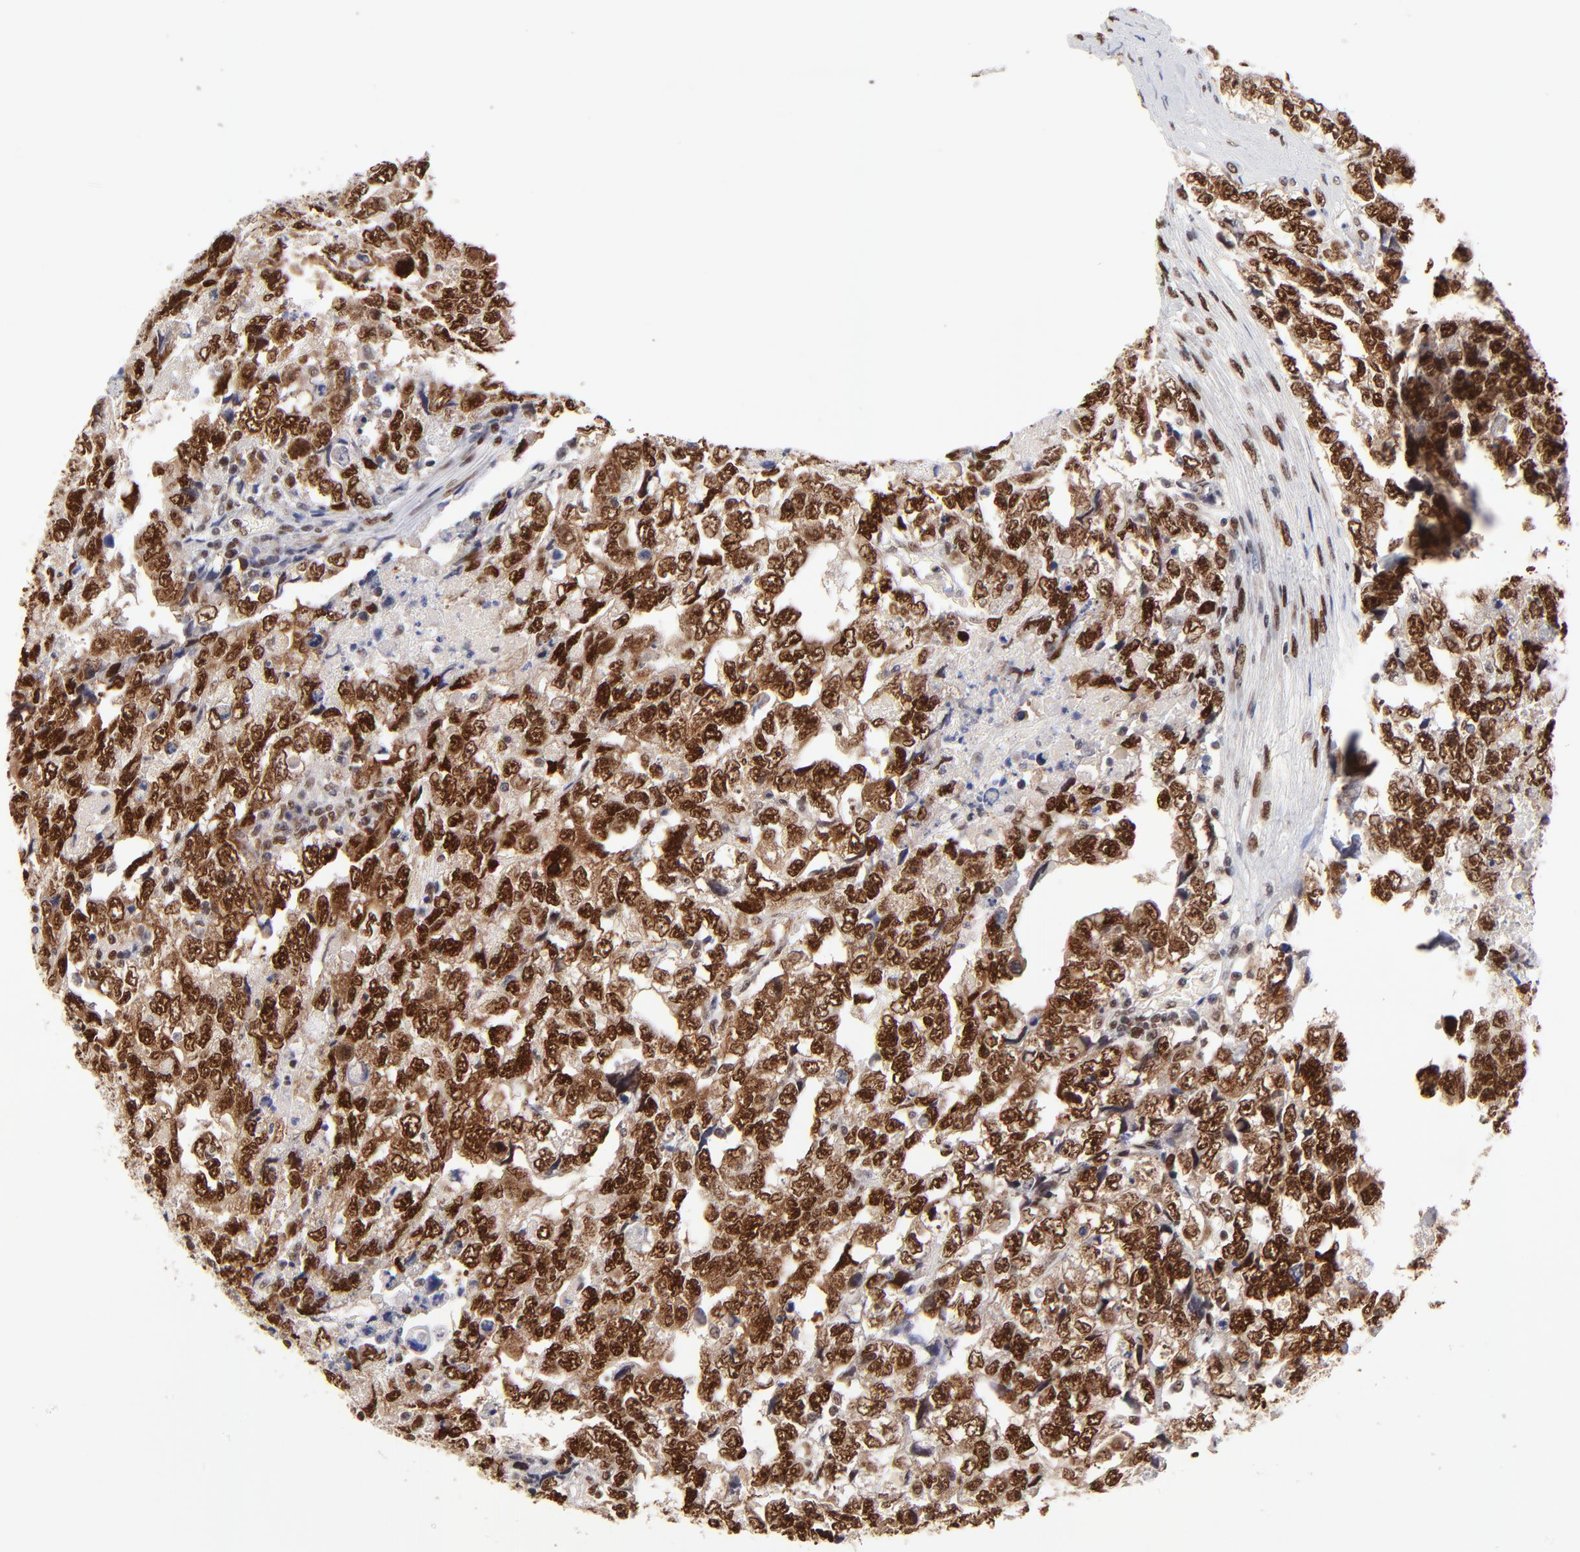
{"staining": {"intensity": "strong", "quantity": ">75%", "location": "nuclear"}, "tissue": "testis cancer", "cell_type": "Tumor cells", "image_type": "cancer", "snomed": [{"axis": "morphology", "description": "Carcinoma, Embryonal, NOS"}, {"axis": "topography", "description": "Testis"}], "caption": "A photomicrograph of human testis cancer (embryonal carcinoma) stained for a protein reveals strong nuclear brown staining in tumor cells. Immunohistochemistry (ihc) stains the protein in brown and the nuclei are stained blue.", "gene": "ZMYM3", "patient": {"sex": "male", "age": 36}}